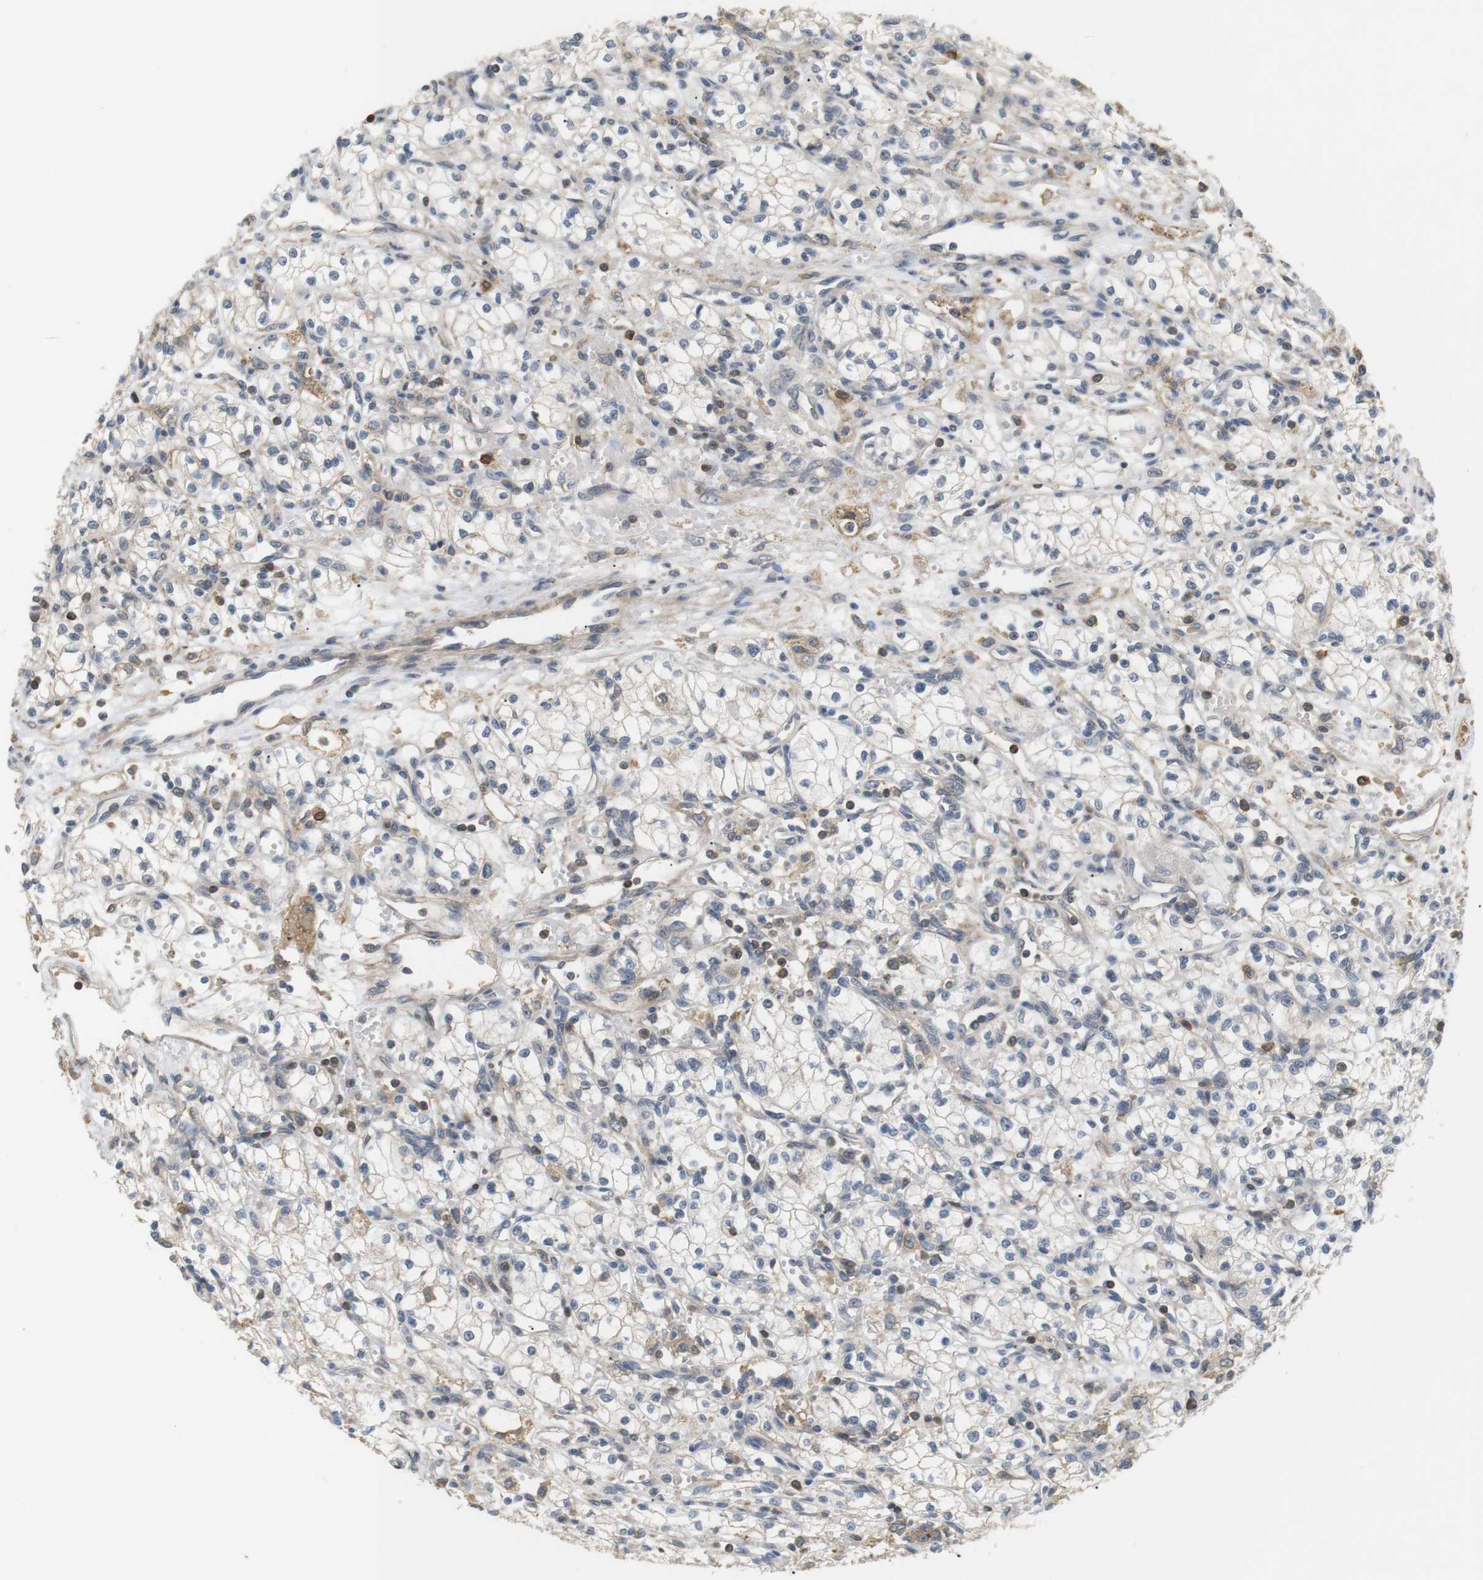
{"staining": {"intensity": "negative", "quantity": "none", "location": "none"}, "tissue": "renal cancer", "cell_type": "Tumor cells", "image_type": "cancer", "snomed": [{"axis": "morphology", "description": "Normal tissue, NOS"}, {"axis": "morphology", "description": "Adenocarcinoma, NOS"}, {"axis": "topography", "description": "Kidney"}], "caption": "Immunohistochemical staining of renal adenocarcinoma demonstrates no significant positivity in tumor cells.", "gene": "P2RY1", "patient": {"sex": "male", "age": 59}}